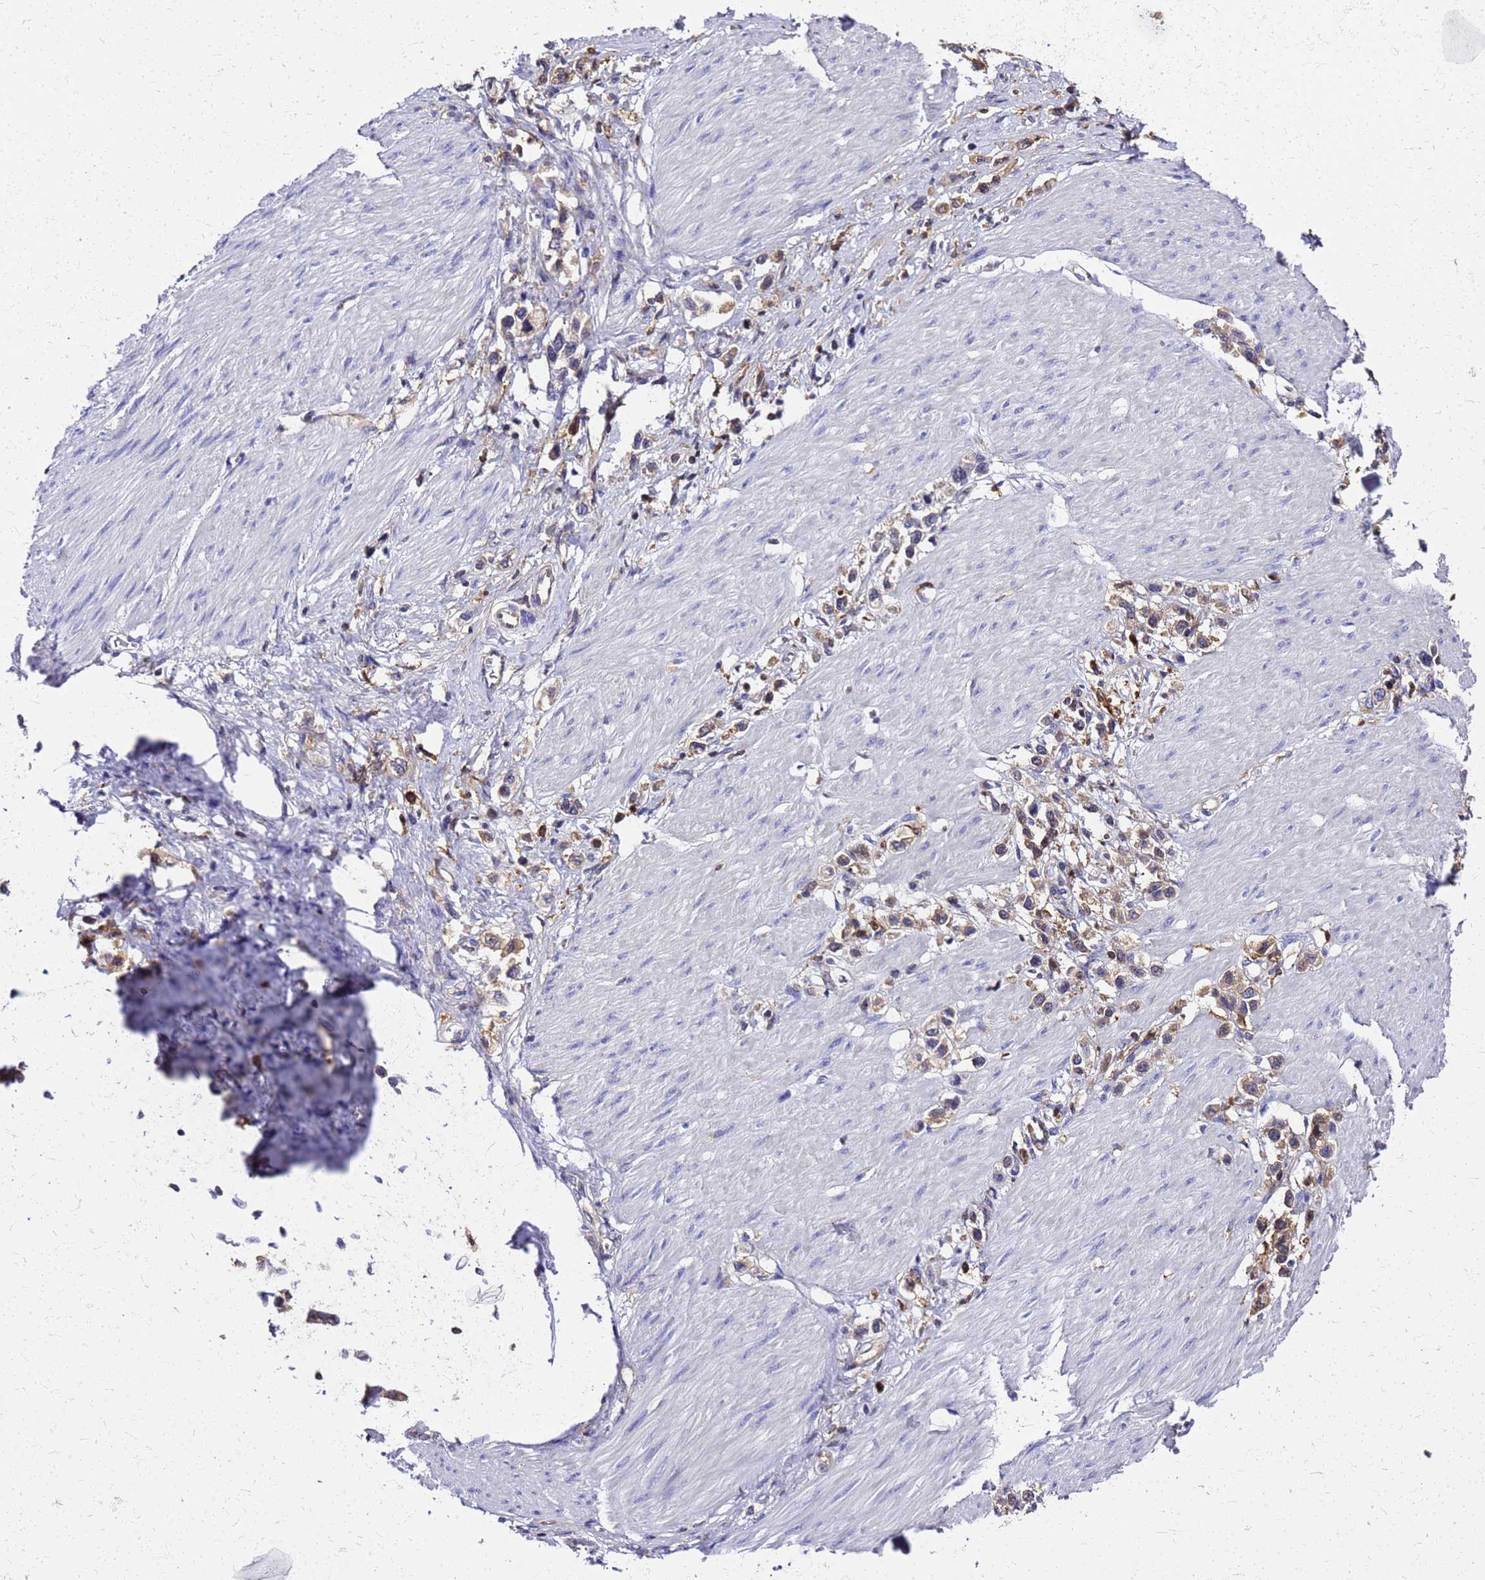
{"staining": {"intensity": "weak", "quantity": "25%-75%", "location": "cytoplasmic/membranous"}, "tissue": "stomach cancer", "cell_type": "Tumor cells", "image_type": "cancer", "snomed": [{"axis": "morphology", "description": "Normal tissue, NOS"}, {"axis": "morphology", "description": "Adenocarcinoma, NOS"}, {"axis": "topography", "description": "Stomach, upper"}, {"axis": "topography", "description": "Stomach"}], "caption": "Protein staining demonstrates weak cytoplasmic/membranous positivity in approximately 25%-75% of tumor cells in stomach cancer (adenocarcinoma).", "gene": "S100A11", "patient": {"sex": "female", "age": 65}}